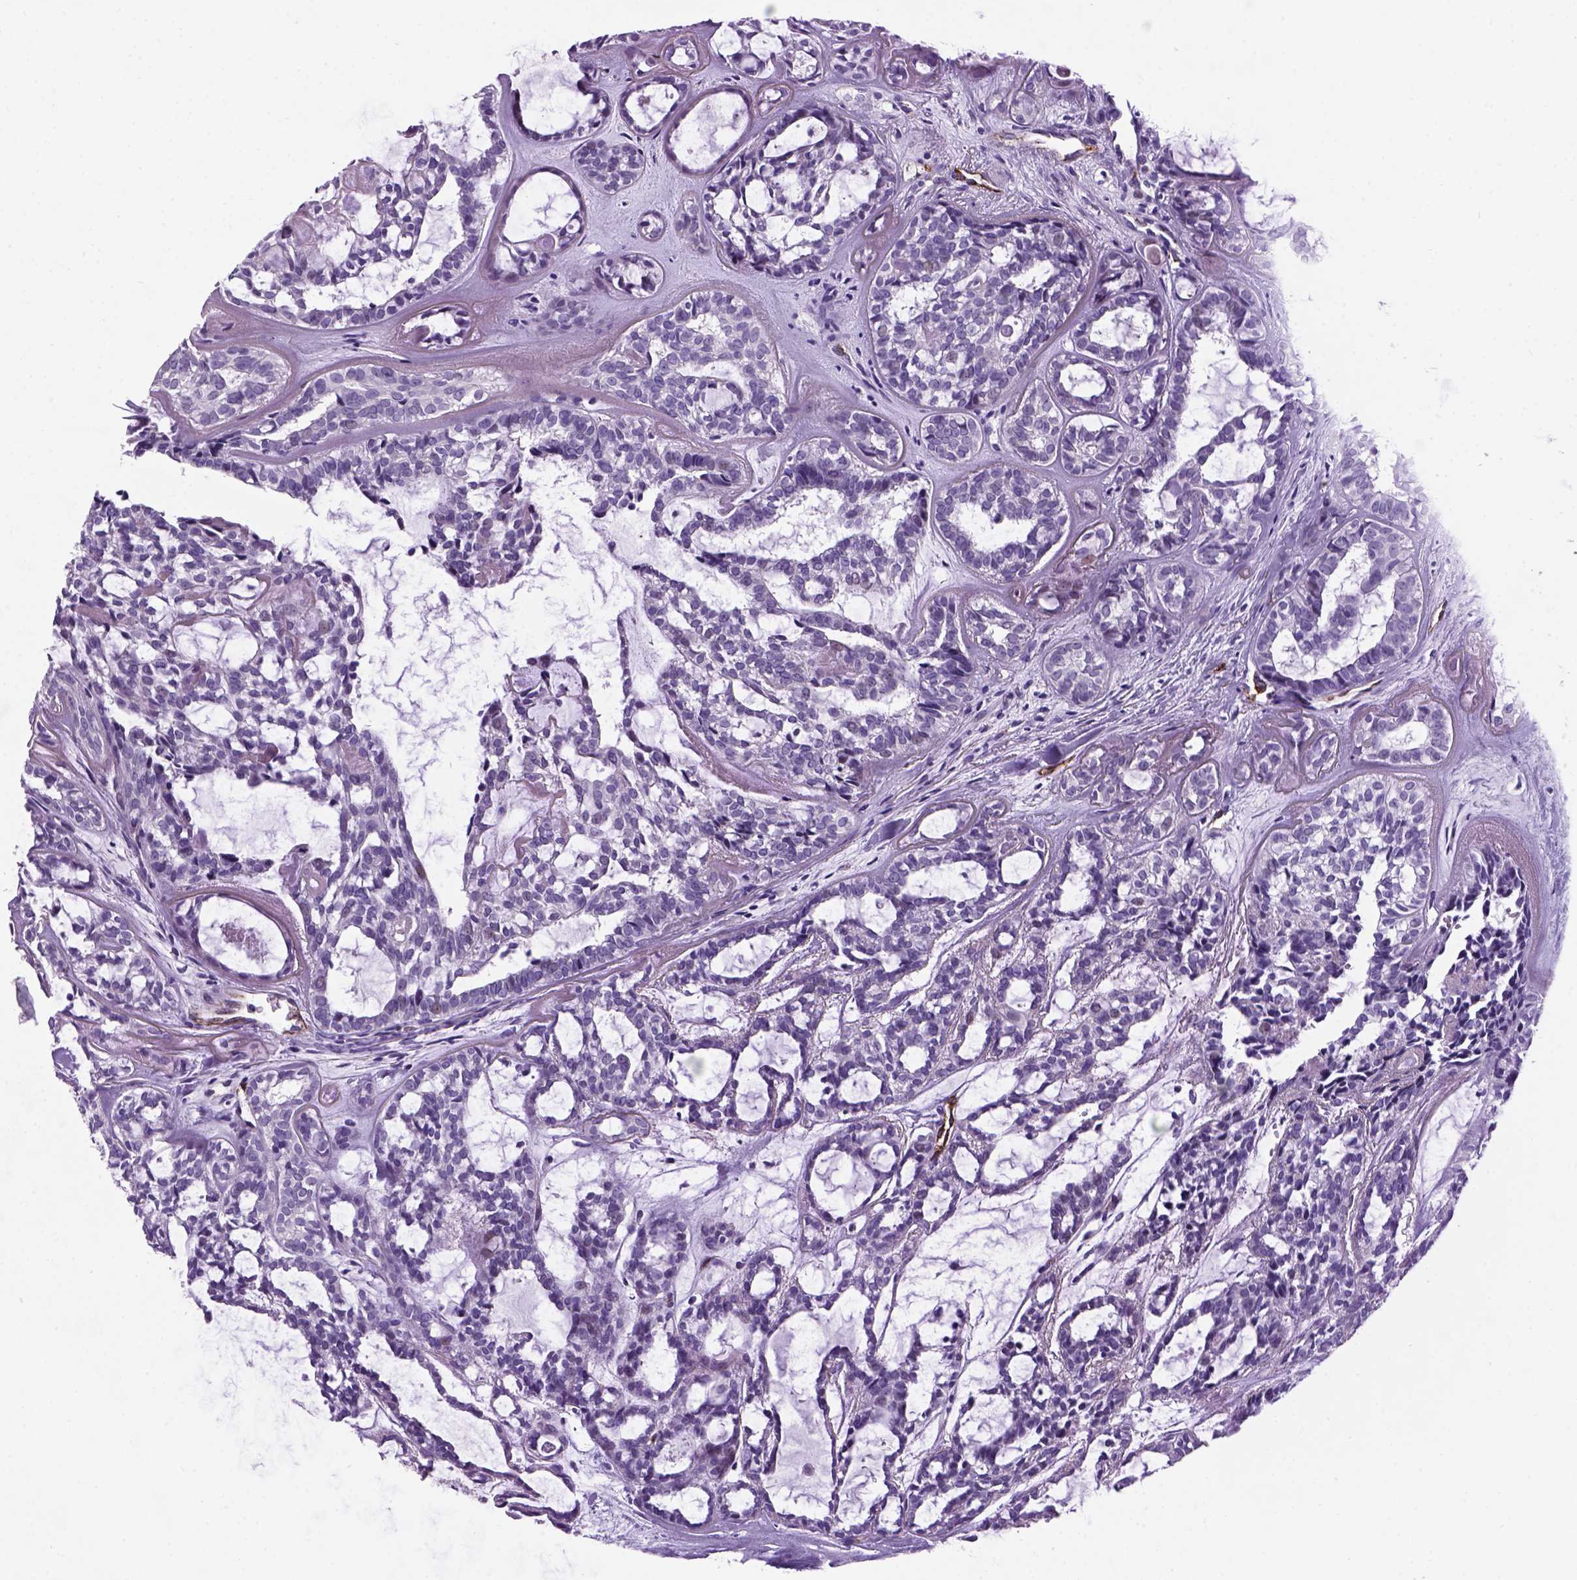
{"staining": {"intensity": "negative", "quantity": "none", "location": "none"}, "tissue": "head and neck cancer", "cell_type": "Tumor cells", "image_type": "cancer", "snomed": [{"axis": "morphology", "description": "Adenocarcinoma, NOS"}, {"axis": "topography", "description": "Head-Neck"}], "caption": "A high-resolution image shows immunohistochemistry staining of head and neck adenocarcinoma, which demonstrates no significant staining in tumor cells. Nuclei are stained in blue.", "gene": "VWF", "patient": {"sex": "female", "age": 62}}